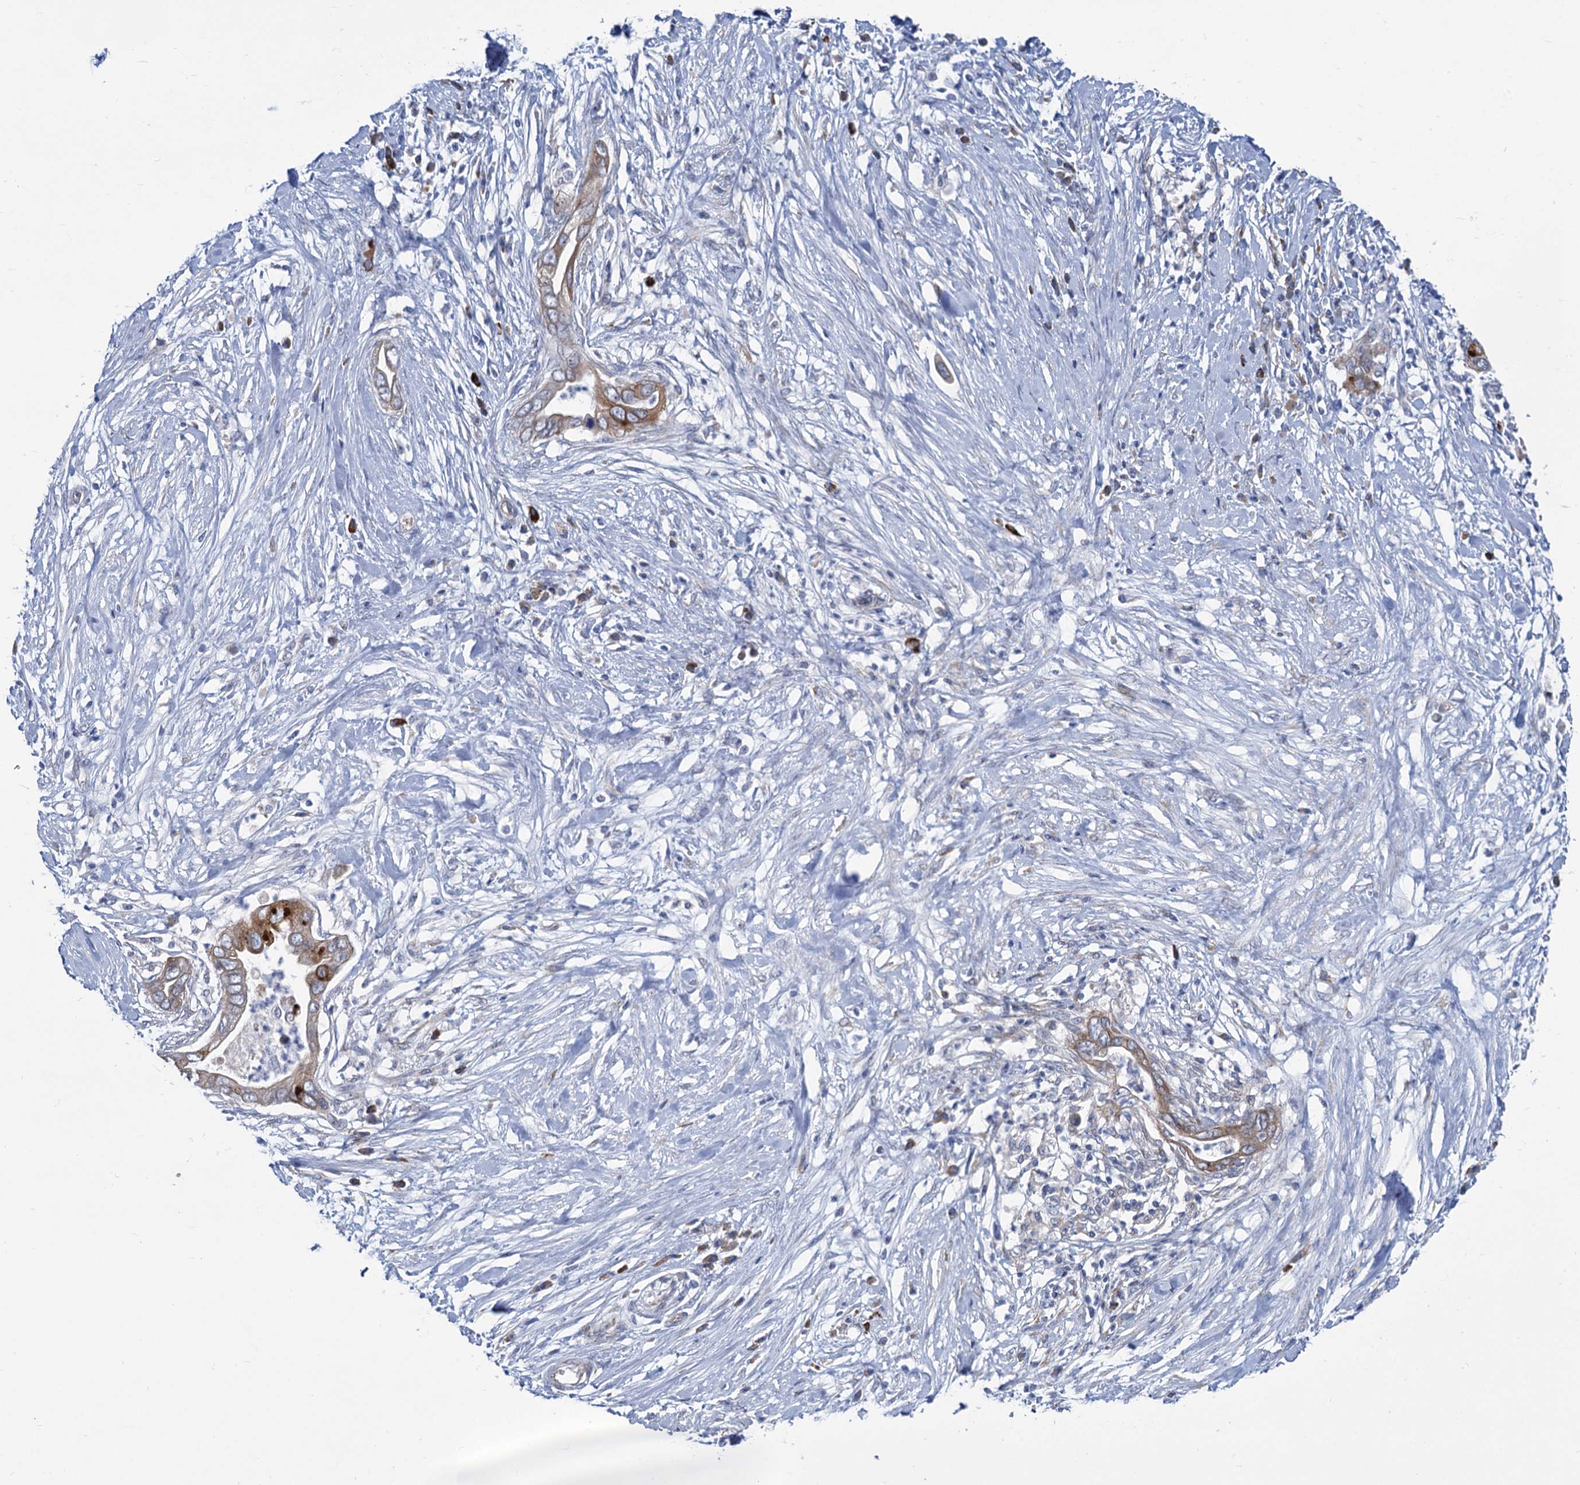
{"staining": {"intensity": "moderate", "quantity": "25%-75%", "location": "cytoplasmic/membranous"}, "tissue": "pancreatic cancer", "cell_type": "Tumor cells", "image_type": "cancer", "snomed": [{"axis": "morphology", "description": "Adenocarcinoma, NOS"}, {"axis": "topography", "description": "Pancreas"}], "caption": "DAB immunohistochemical staining of pancreatic adenocarcinoma exhibits moderate cytoplasmic/membranous protein expression in about 25%-75% of tumor cells.", "gene": "PRSS35", "patient": {"sex": "male", "age": 75}}